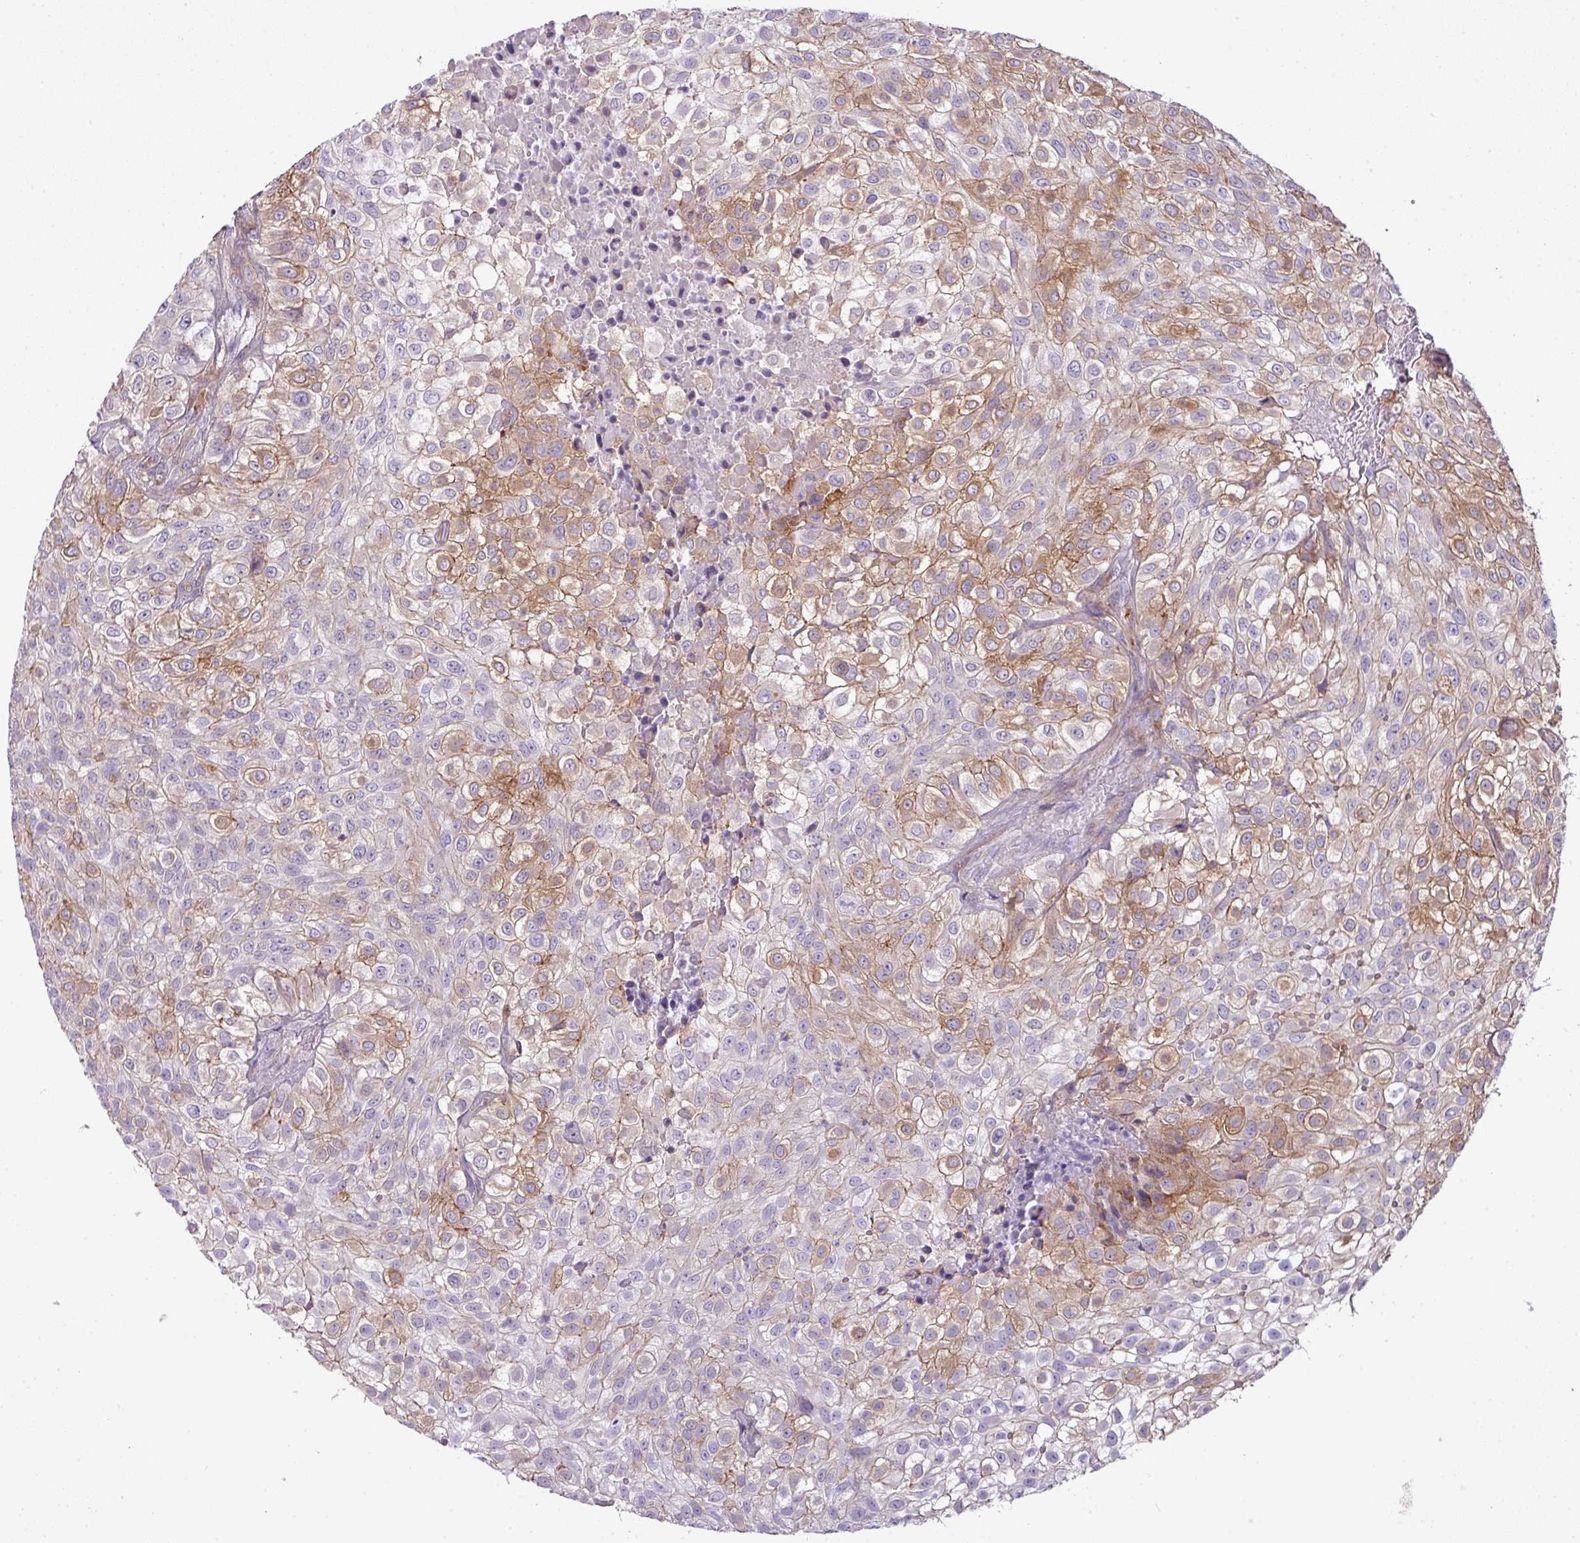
{"staining": {"intensity": "moderate", "quantity": "<25%", "location": "cytoplasmic/membranous"}, "tissue": "urothelial cancer", "cell_type": "Tumor cells", "image_type": "cancer", "snomed": [{"axis": "morphology", "description": "Urothelial carcinoma, High grade"}, {"axis": "topography", "description": "Urinary bladder"}], "caption": "Tumor cells demonstrate moderate cytoplasmic/membranous expression in approximately <25% of cells in urothelial cancer.", "gene": "PARD6G", "patient": {"sex": "male", "age": 56}}